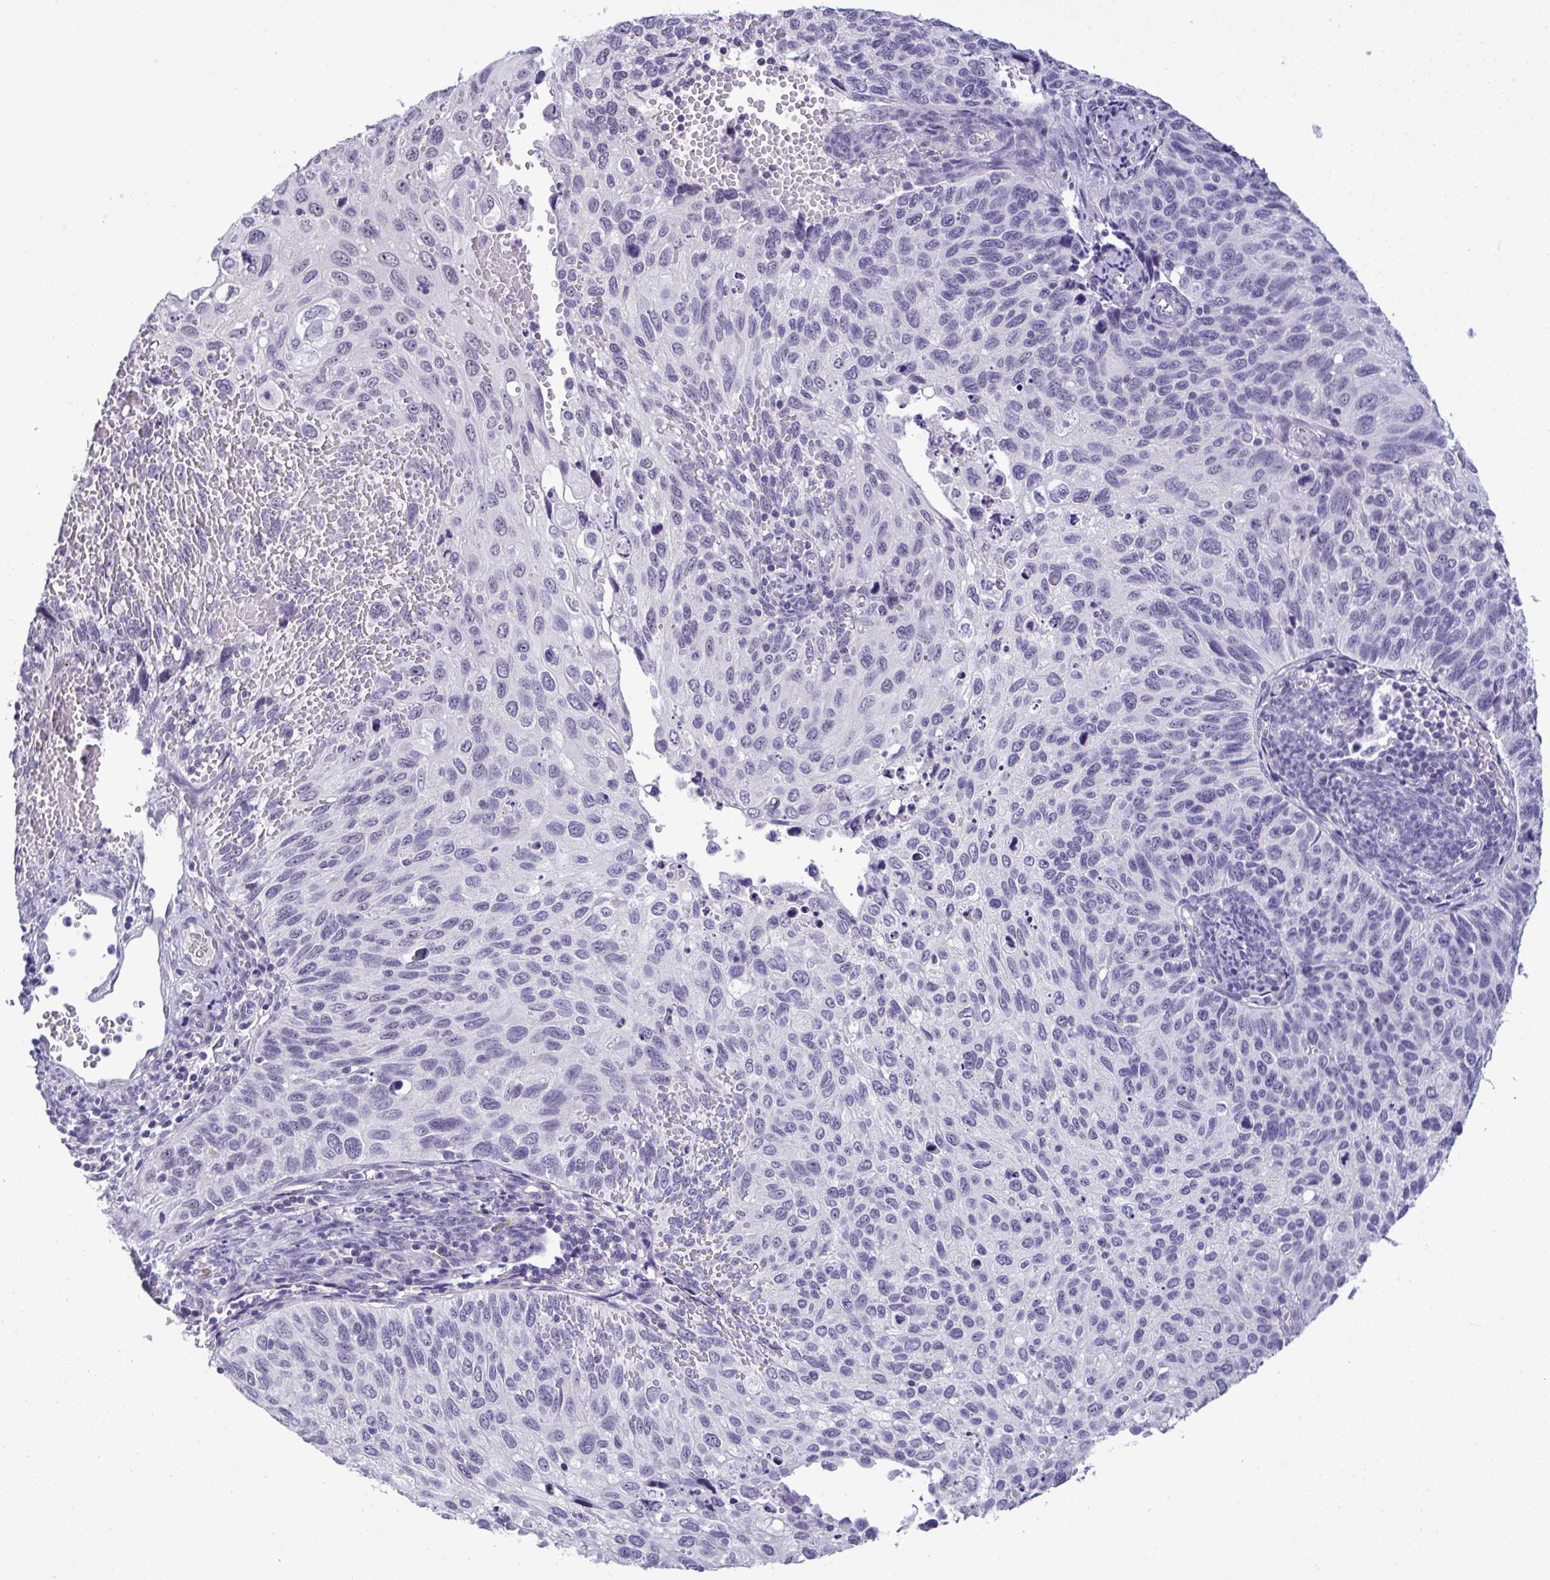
{"staining": {"intensity": "negative", "quantity": "none", "location": "none"}, "tissue": "cervical cancer", "cell_type": "Tumor cells", "image_type": "cancer", "snomed": [{"axis": "morphology", "description": "Squamous cell carcinoma, NOS"}, {"axis": "topography", "description": "Cervix"}], "caption": "An IHC image of cervical cancer is shown. There is no staining in tumor cells of cervical cancer.", "gene": "YBX2", "patient": {"sex": "female", "age": 70}}